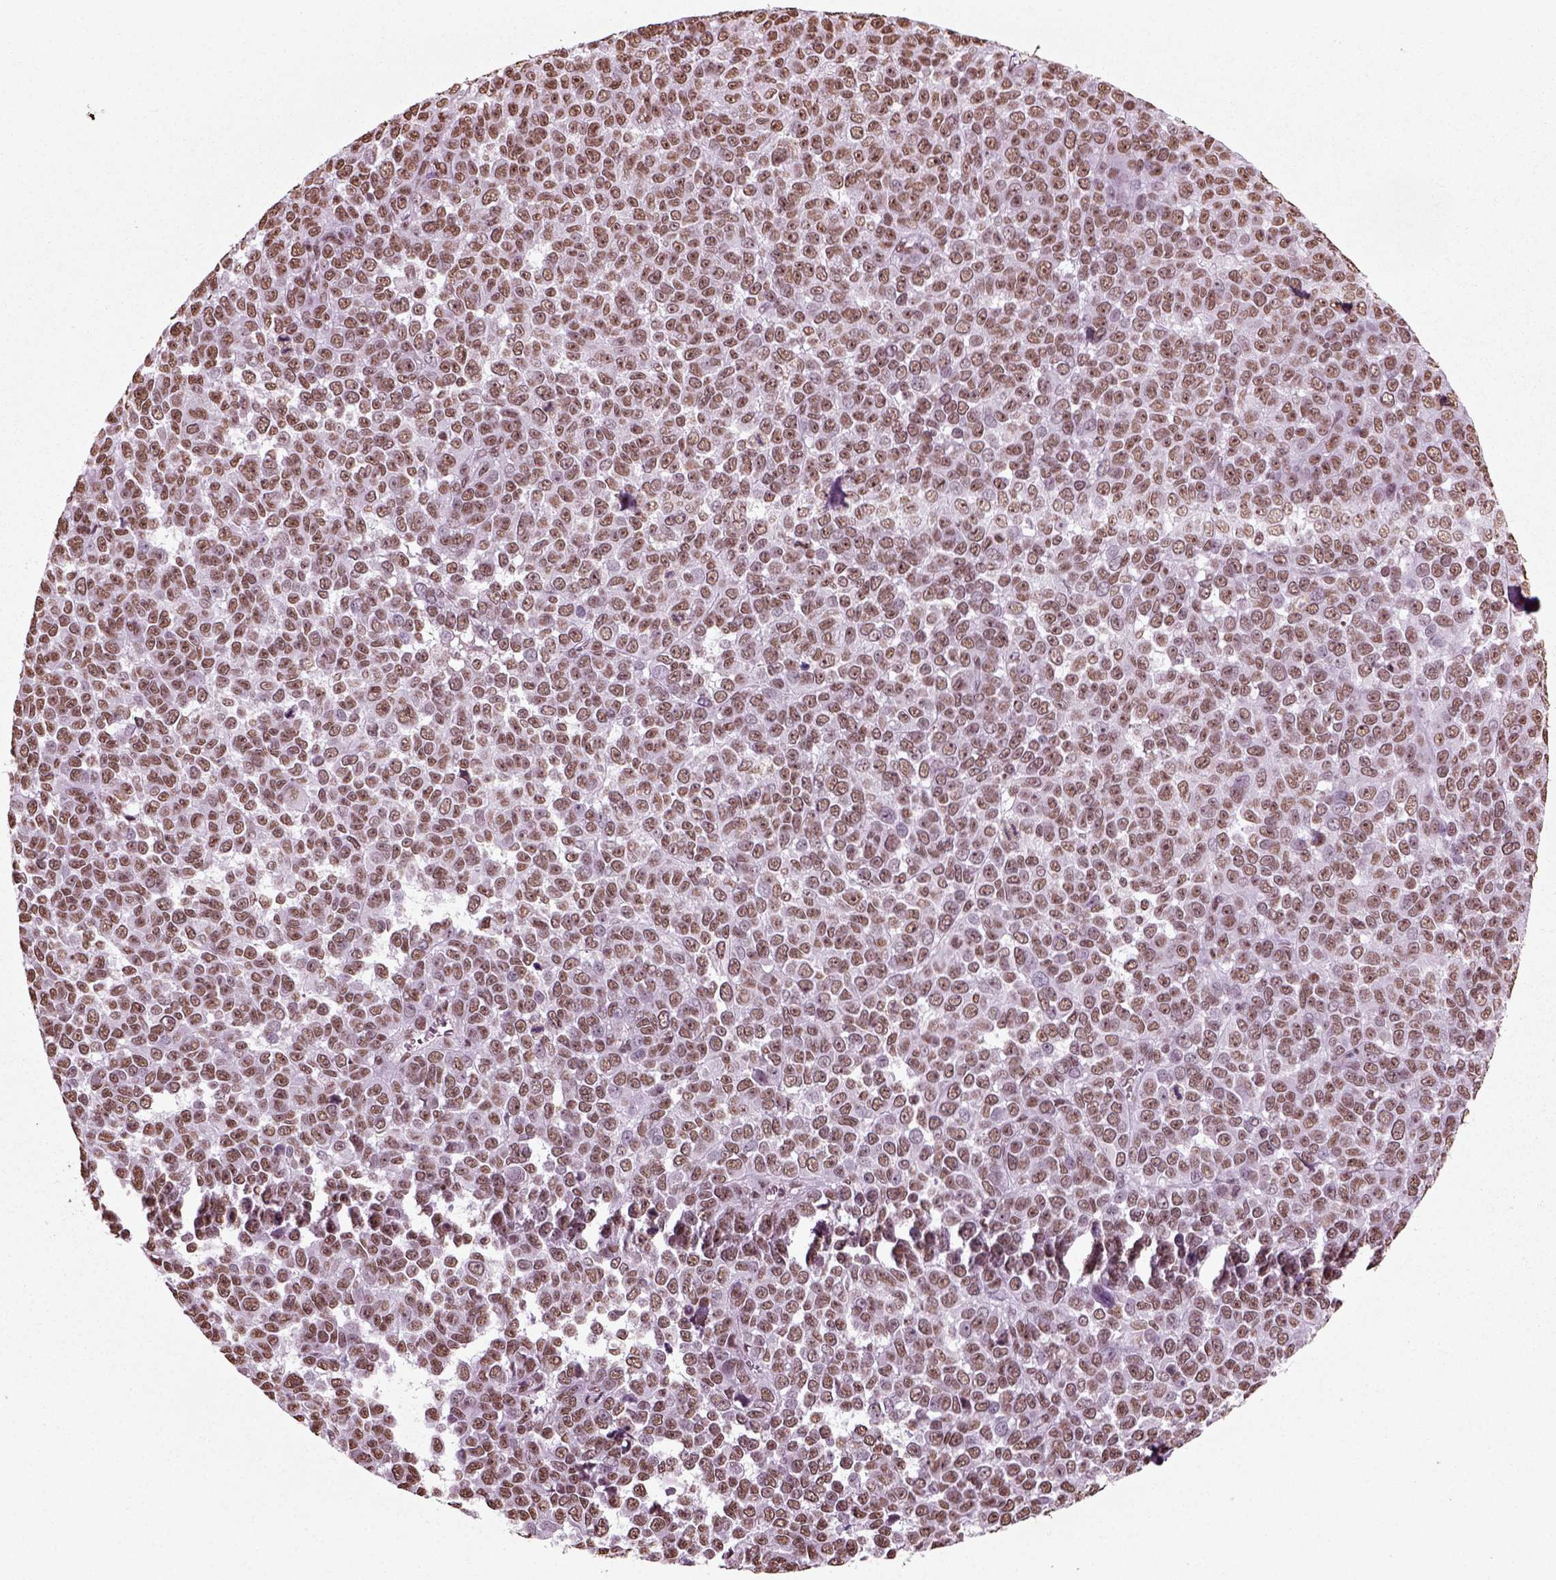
{"staining": {"intensity": "moderate", "quantity": ">75%", "location": "nuclear"}, "tissue": "melanoma", "cell_type": "Tumor cells", "image_type": "cancer", "snomed": [{"axis": "morphology", "description": "Malignant melanoma, NOS"}, {"axis": "topography", "description": "Skin"}], "caption": "Immunohistochemistry image of neoplastic tissue: human malignant melanoma stained using immunohistochemistry reveals medium levels of moderate protein expression localized specifically in the nuclear of tumor cells, appearing as a nuclear brown color.", "gene": "POLR1H", "patient": {"sex": "female", "age": 95}}